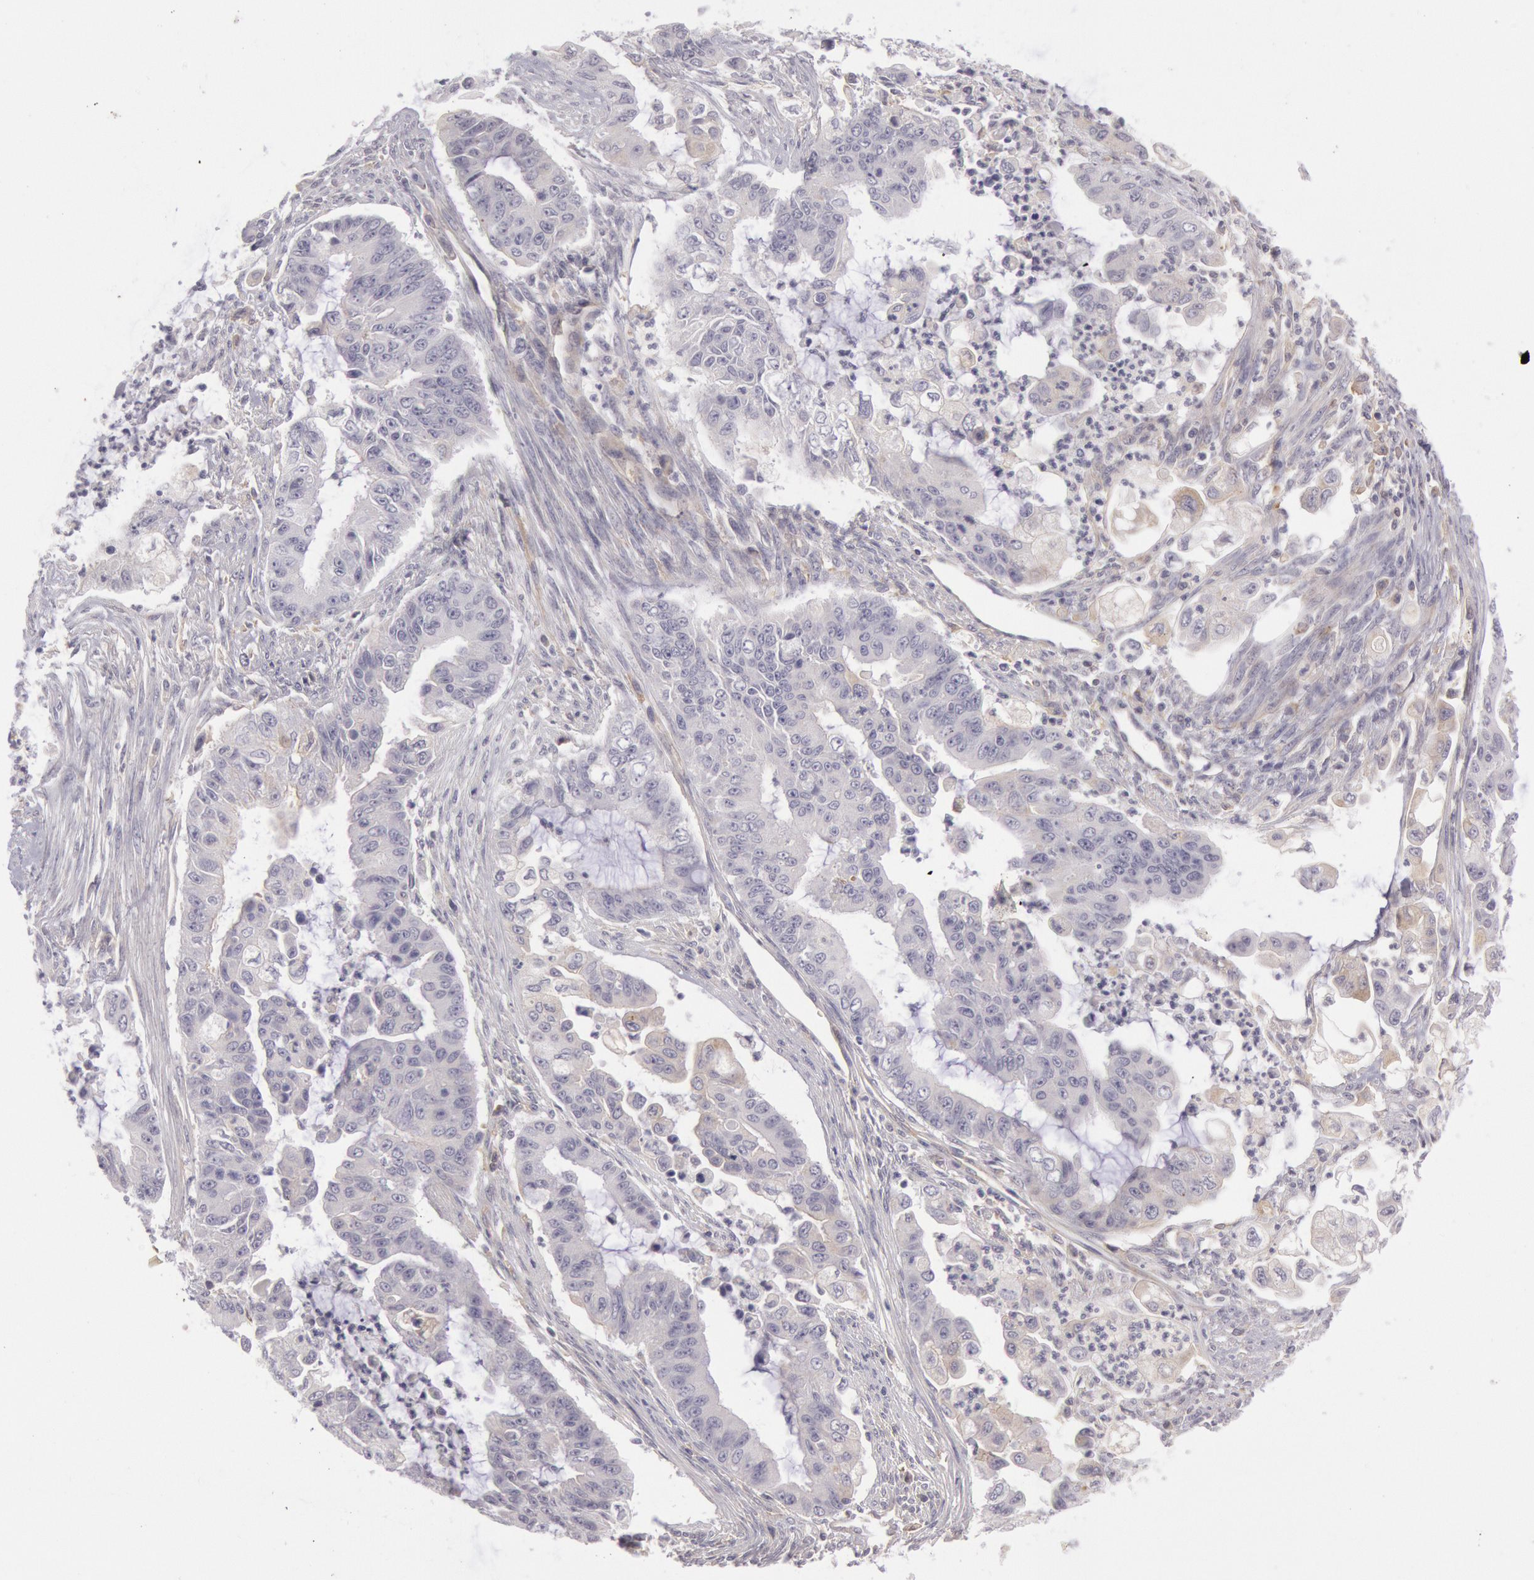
{"staining": {"intensity": "weak", "quantity": "<25%", "location": "cytoplasmic/membranous"}, "tissue": "endometrial cancer", "cell_type": "Tumor cells", "image_type": "cancer", "snomed": [{"axis": "morphology", "description": "Adenocarcinoma, NOS"}, {"axis": "topography", "description": "Endometrium"}], "caption": "High magnification brightfield microscopy of endometrial cancer (adenocarcinoma) stained with DAB (brown) and counterstained with hematoxylin (blue): tumor cells show no significant staining.", "gene": "MYO5A", "patient": {"sex": "female", "age": 75}}